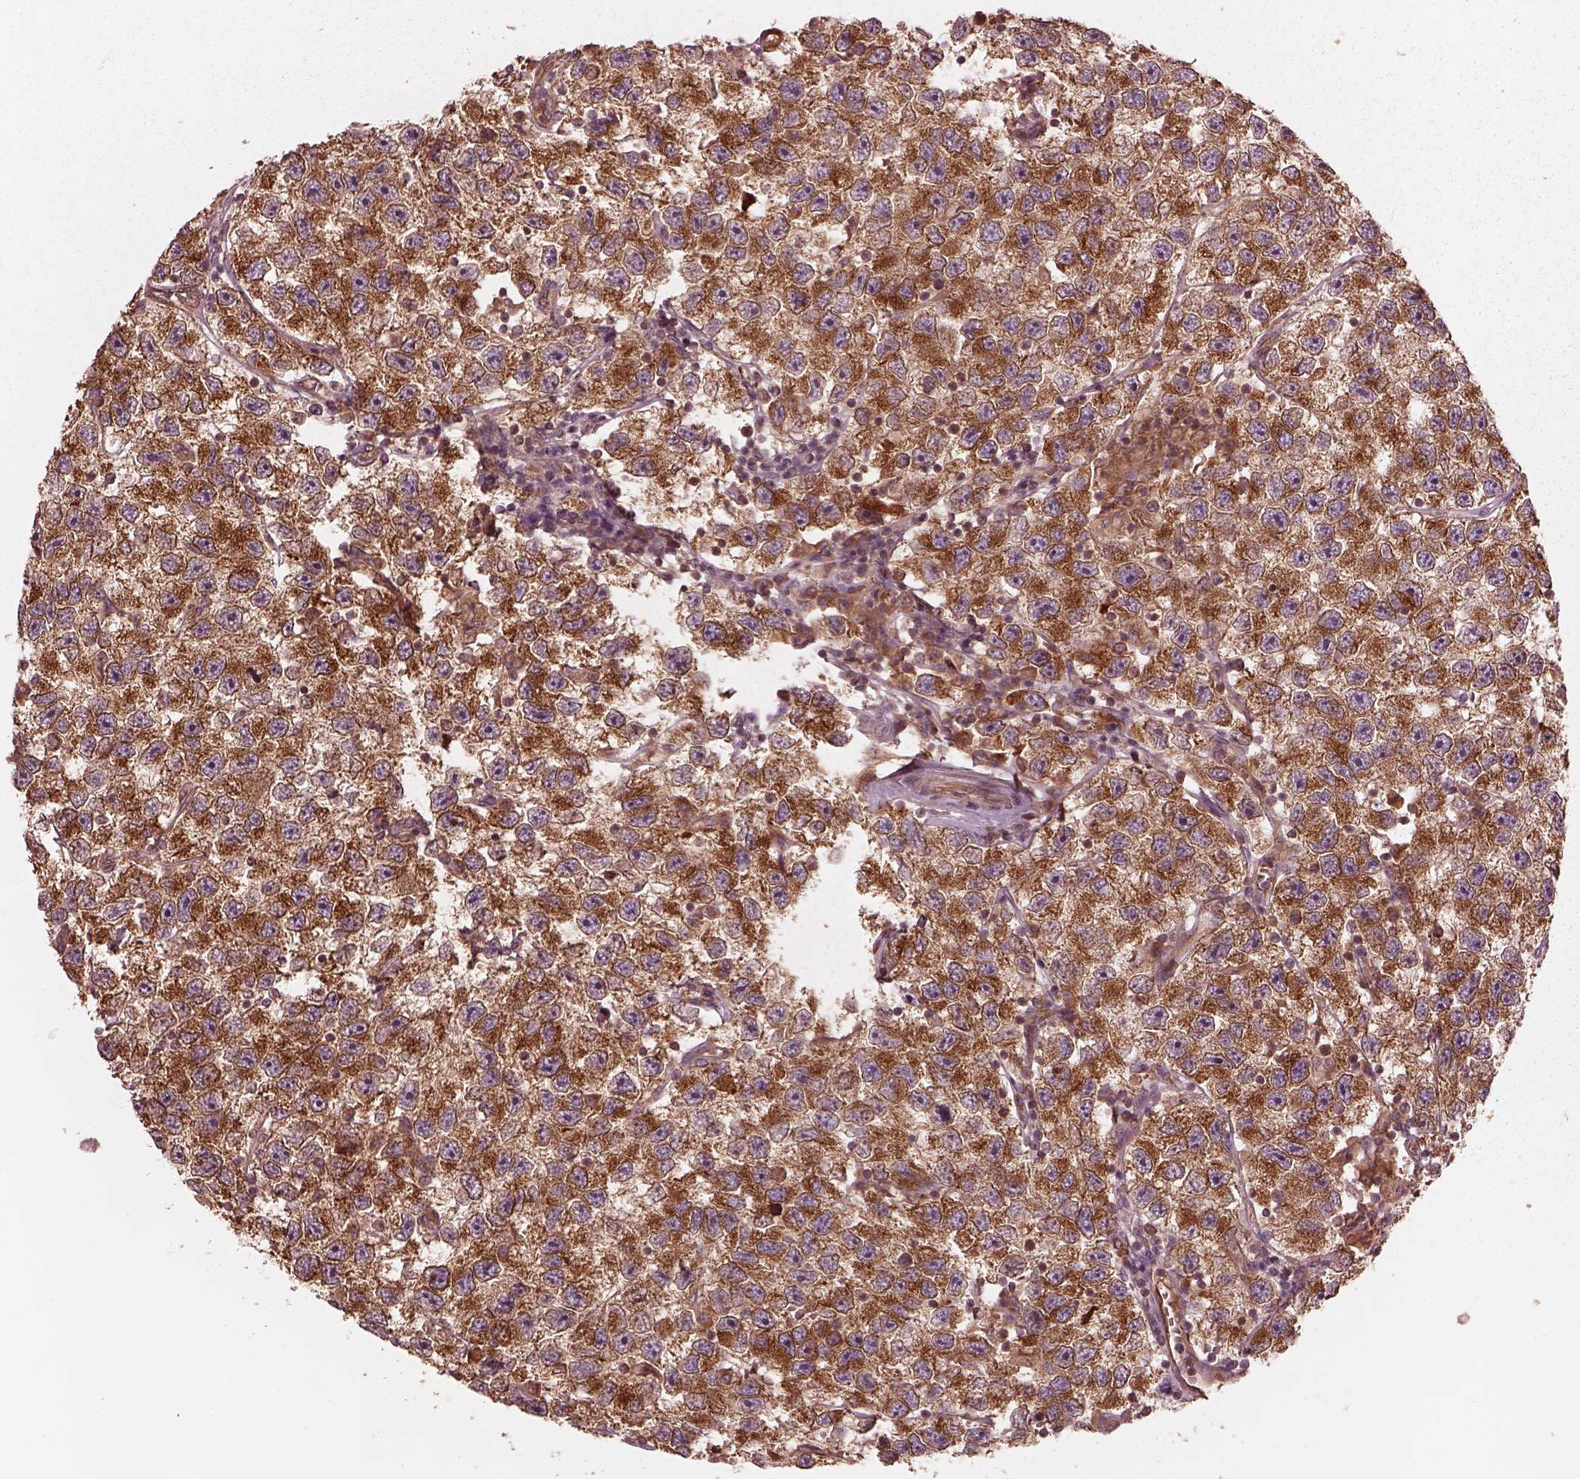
{"staining": {"intensity": "strong", "quantity": "25%-75%", "location": "cytoplasmic/membranous"}, "tissue": "testis cancer", "cell_type": "Tumor cells", "image_type": "cancer", "snomed": [{"axis": "morphology", "description": "Seminoma, NOS"}, {"axis": "topography", "description": "Testis"}], "caption": "Testis cancer tissue shows strong cytoplasmic/membranous expression in about 25%-75% of tumor cells, visualized by immunohistochemistry. The protein of interest is stained brown, and the nuclei are stained in blue (DAB (3,3'-diaminobenzidine) IHC with brightfield microscopy, high magnification).", "gene": "PIK3R2", "patient": {"sex": "male", "age": 26}}